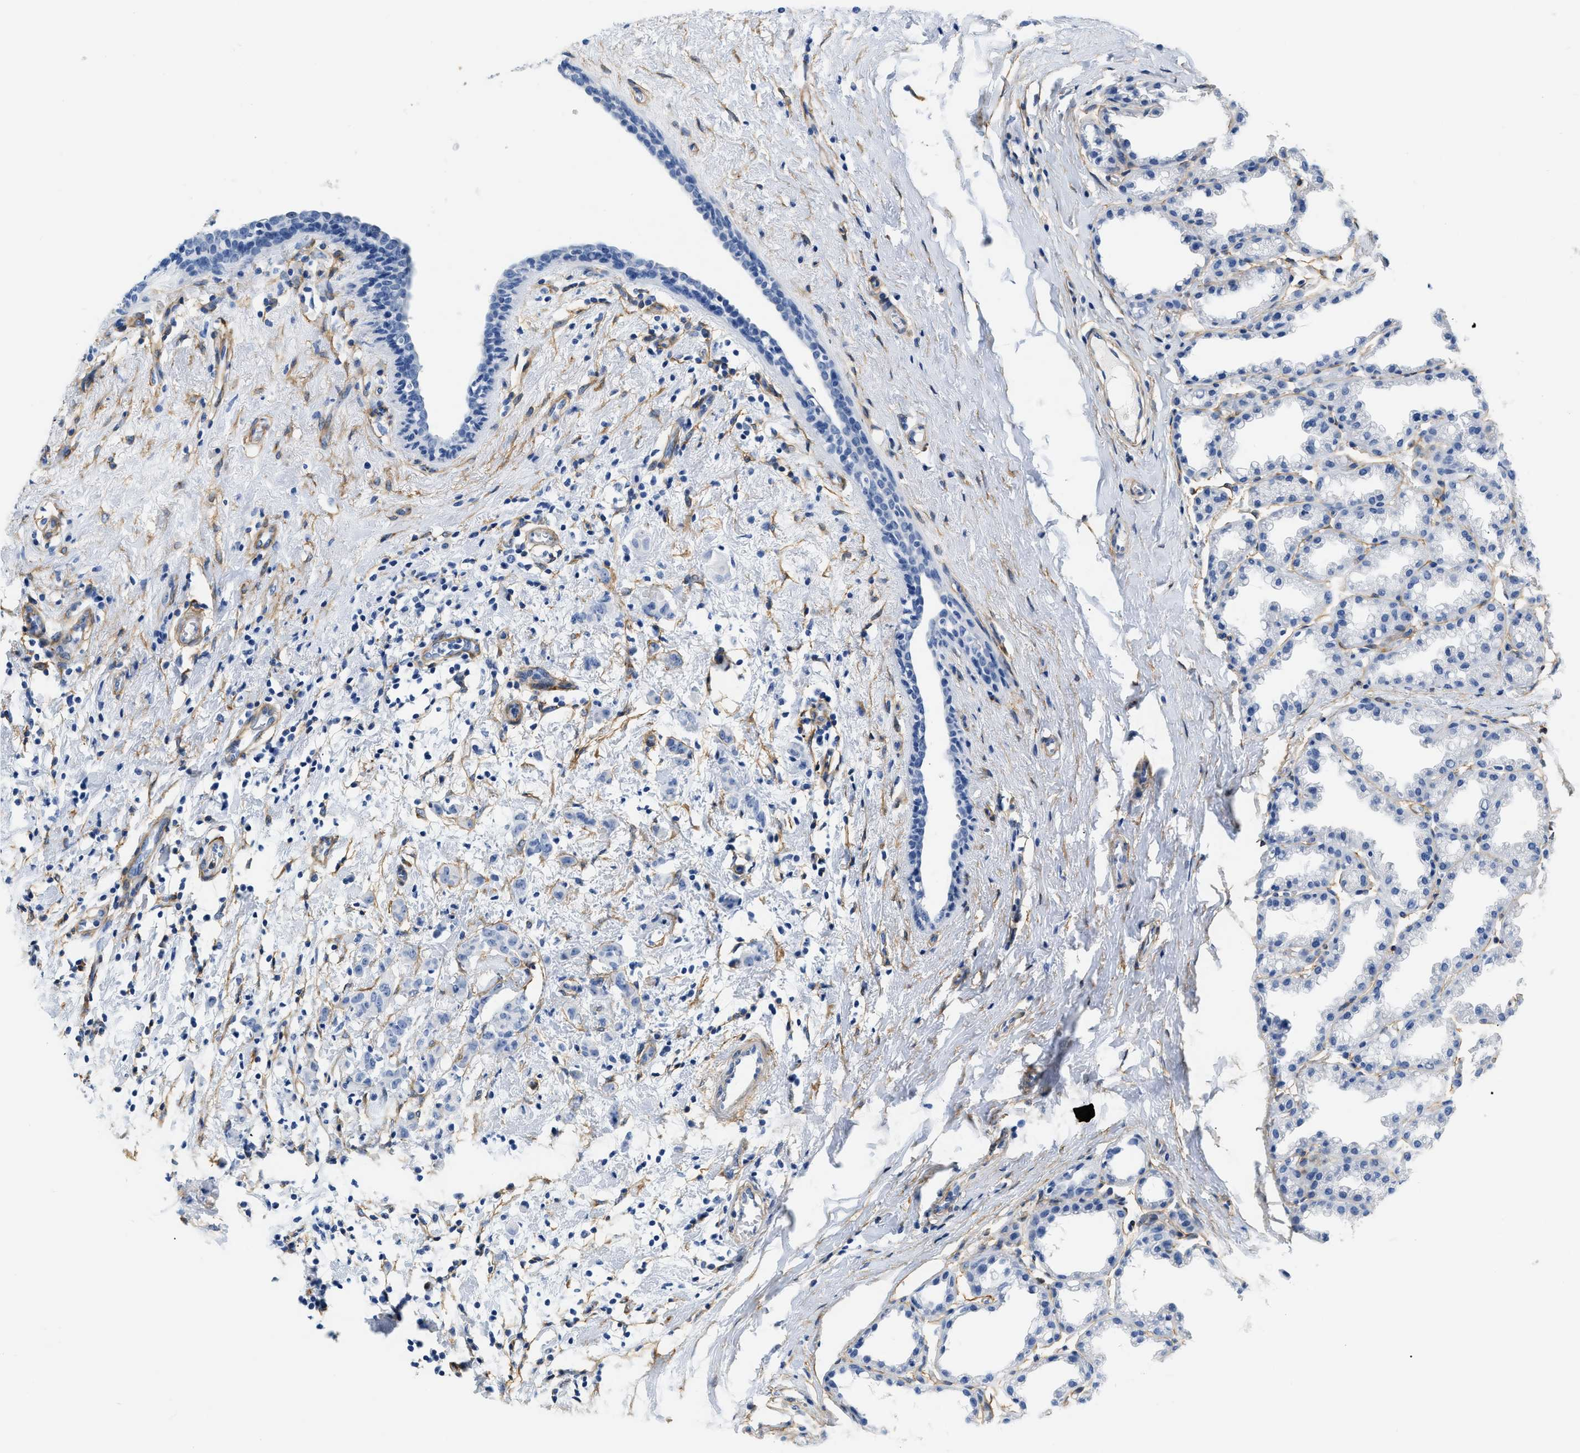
{"staining": {"intensity": "negative", "quantity": "none", "location": "none"}, "tissue": "breast cancer", "cell_type": "Tumor cells", "image_type": "cancer", "snomed": [{"axis": "morphology", "description": "Normal tissue, NOS"}, {"axis": "morphology", "description": "Duct carcinoma"}, {"axis": "topography", "description": "Breast"}], "caption": "Immunohistochemistry micrograph of neoplastic tissue: human breast cancer stained with DAB (3,3'-diaminobenzidine) demonstrates no significant protein staining in tumor cells.", "gene": "PDGFRB", "patient": {"sex": "female", "age": 40}}